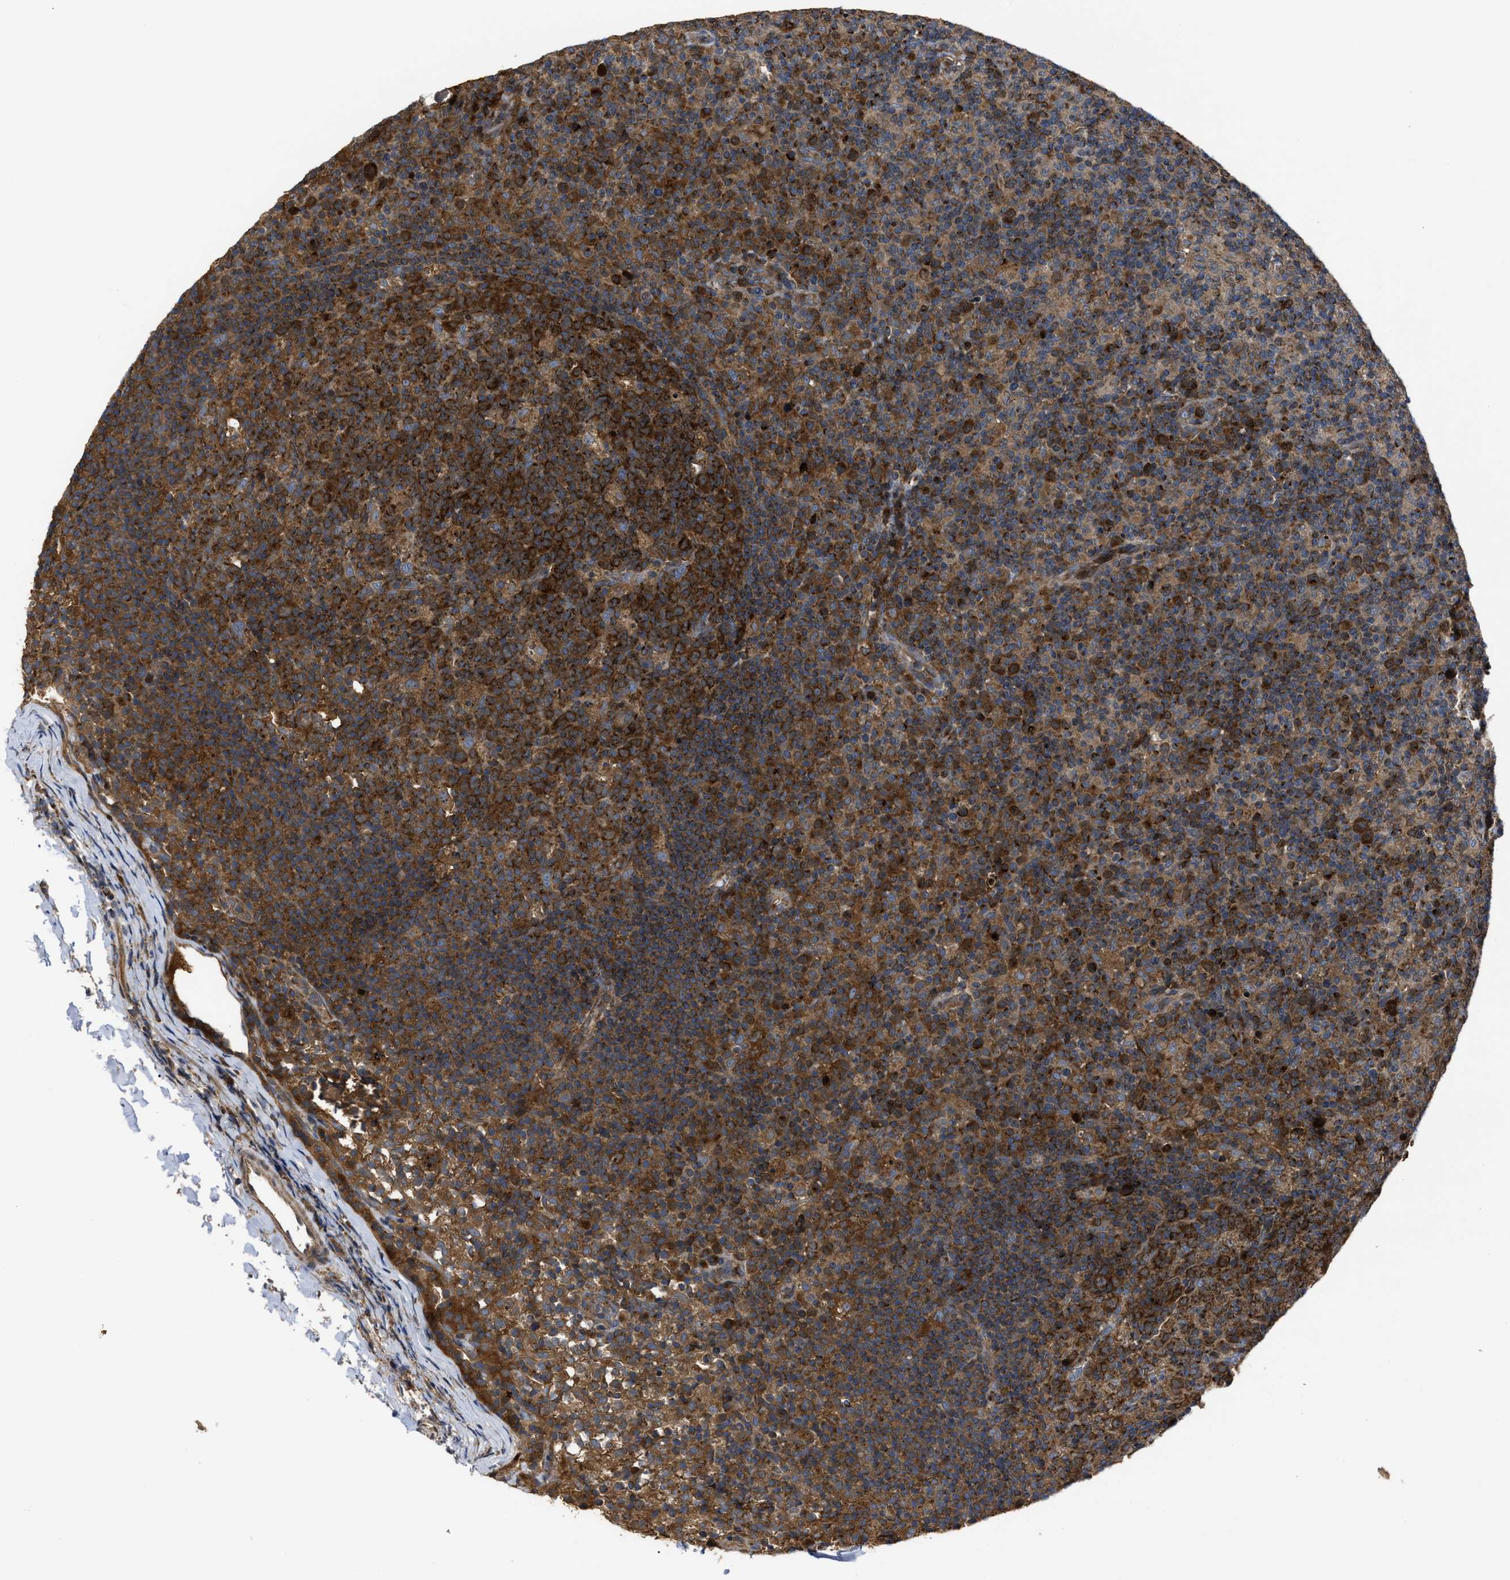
{"staining": {"intensity": "strong", "quantity": ">75%", "location": "cytoplasmic/membranous"}, "tissue": "lymph node", "cell_type": "Germinal center cells", "image_type": "normal", "snomed": [{"axis": "morphology", "description": "Normal tissue, NOS"}, {"axis": "morphology", "description": "Inflammation, NOS"}, {"axis": "topography", "description": "Lymph node"}], "caption": "The photomicrograph demonstrates immunohistochemical staining of normal lymph node. There is strong cytoplasmic/membranous positivity is present in about >75% of germinal center cells. (Brightfield microscopy of DAB IHC at high magnification).", "gene": "PASK", "patient": {"sex": "male", "age": 55}}